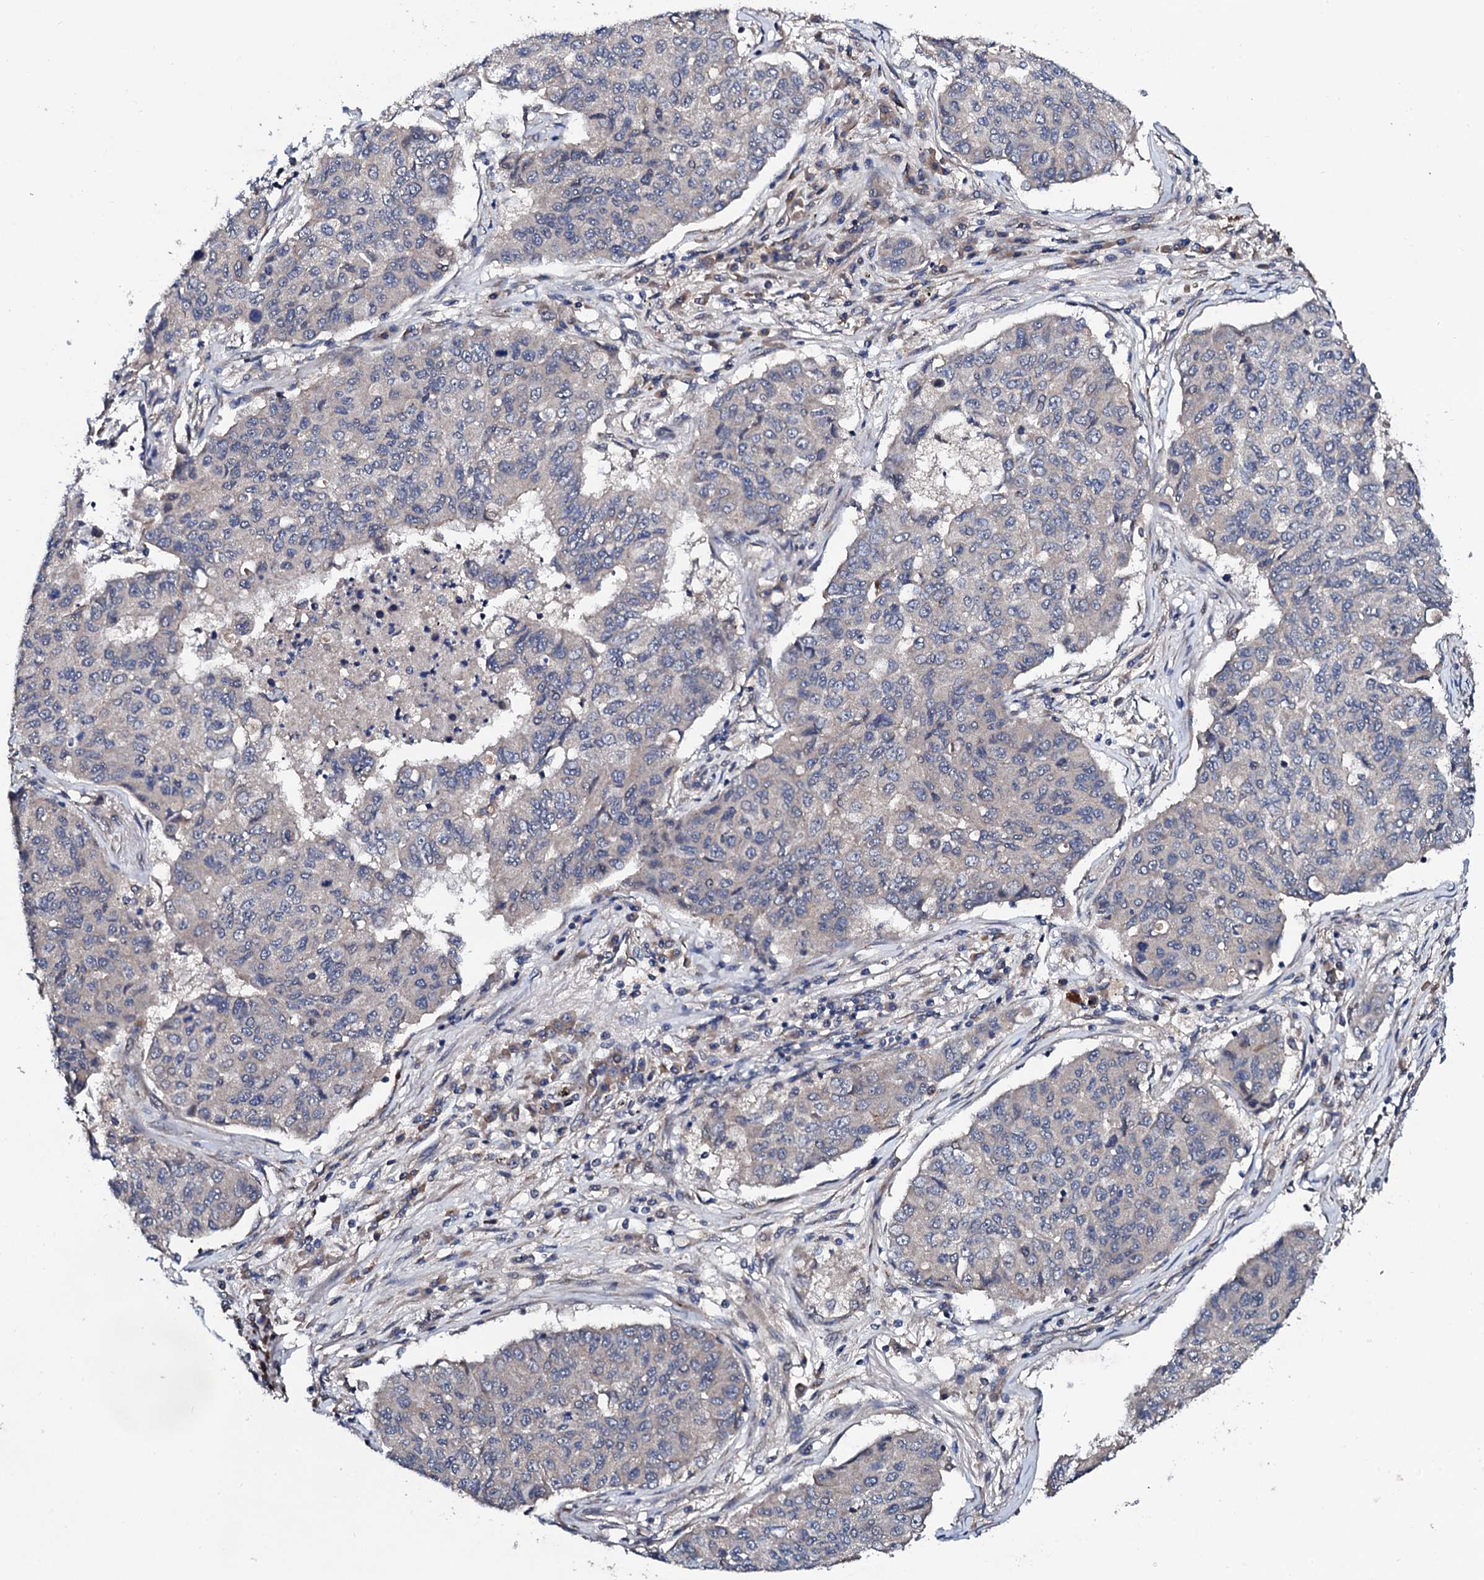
{"staining": {"intensity": "negative", "quantity": "none", "location": "none"}, "tissue": "lung cancer", "cell_type": "Tumor cells", "image_type": "cancer", "snomed": [{"axis": "morphology", "description": "Squamous cell carcinoma, NOS"}, {"axis": "topography", "description": "Lung"}], "caption": "The IHC micrograph has no significant expression in tumor cells of lung squamous cell carcinoma tissue.", "gene": "IP6K1", "patient": {"sex": "male", "age": 74}}